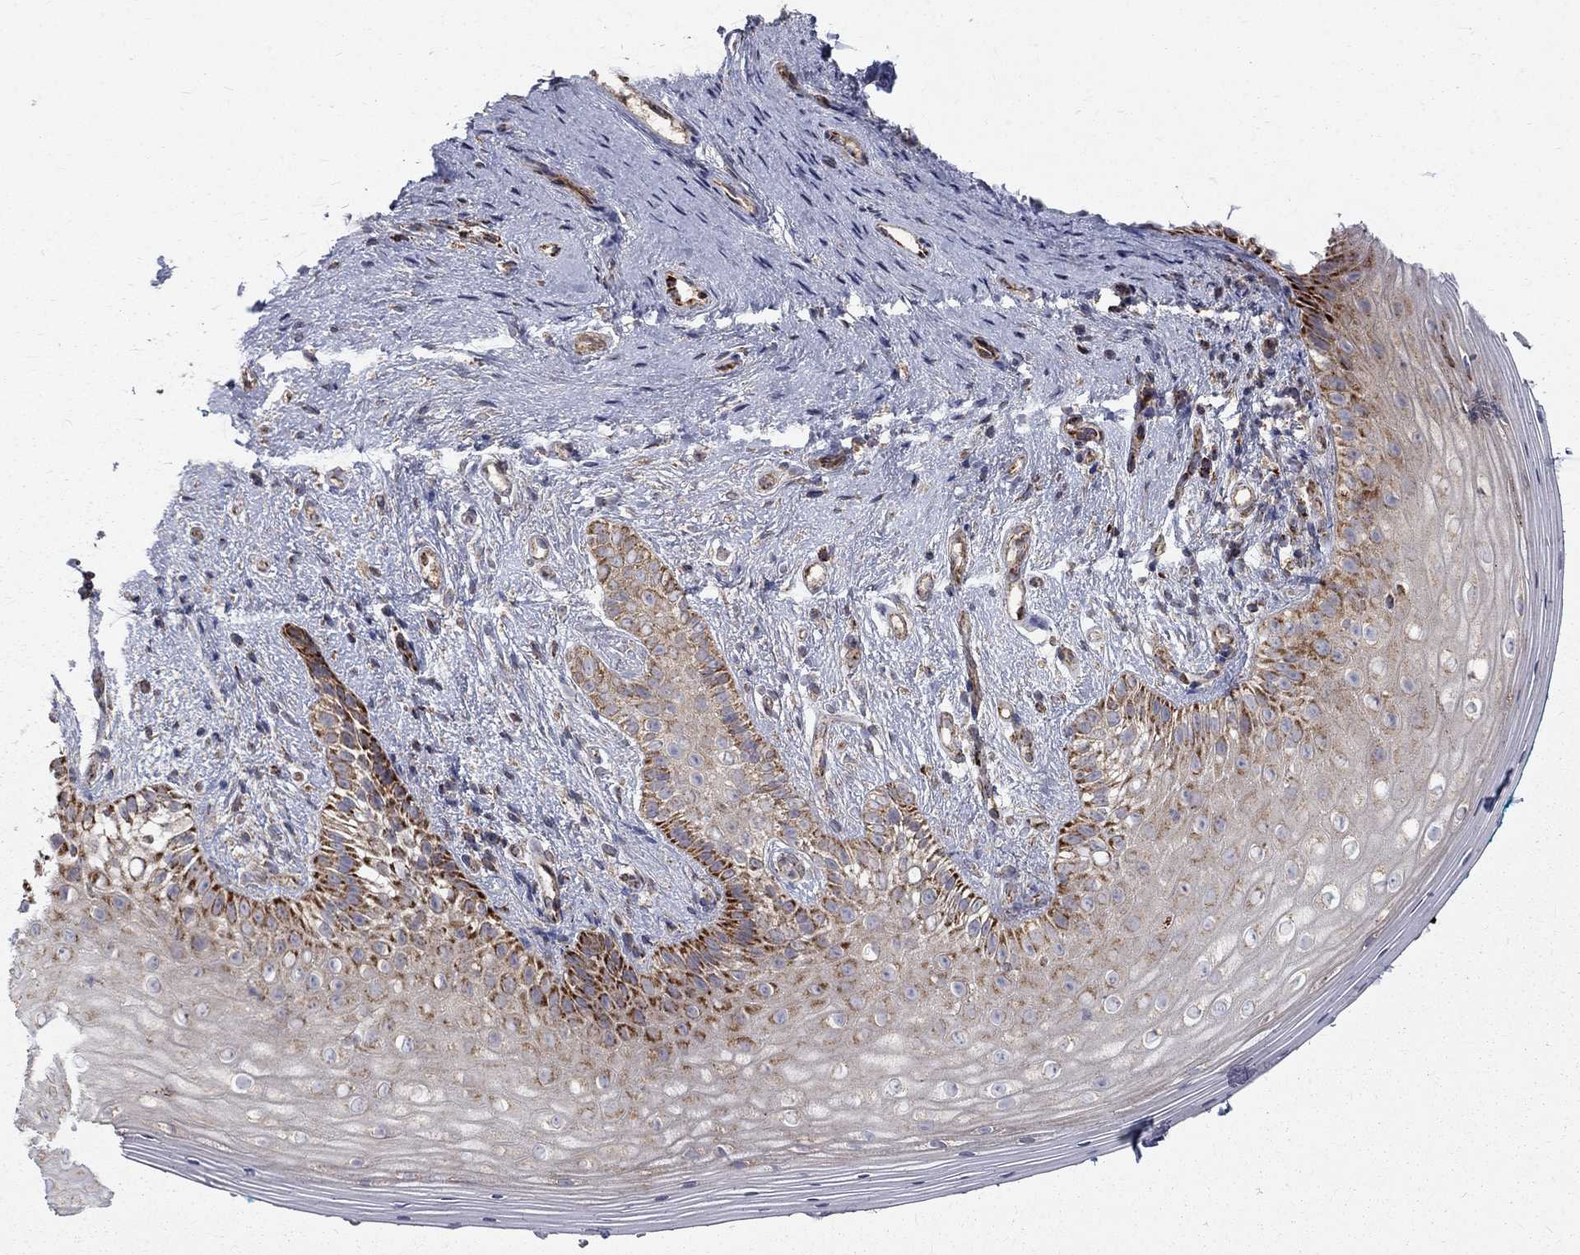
{"staining": {"intensity": "strong", "quantity": "<25%", "location": "cytoplasmic/membranous"}, "tissue": "vagina", "cell_type": "Squamous epithelial cells", "image_type": "normal", "snomed": [{"axis": "morphology", "description": "Normal tissue, NOS"}, {"axis": "topography", "description": "Vagina"}], "caption": "Squamous epithelial cells reveal medium levels of strong cytoplasmic/membranous positivity in about <25% of cells in benign vagina.", "gene": "ALDH1B1", "patient": {"sex": "female", "age": 47}}